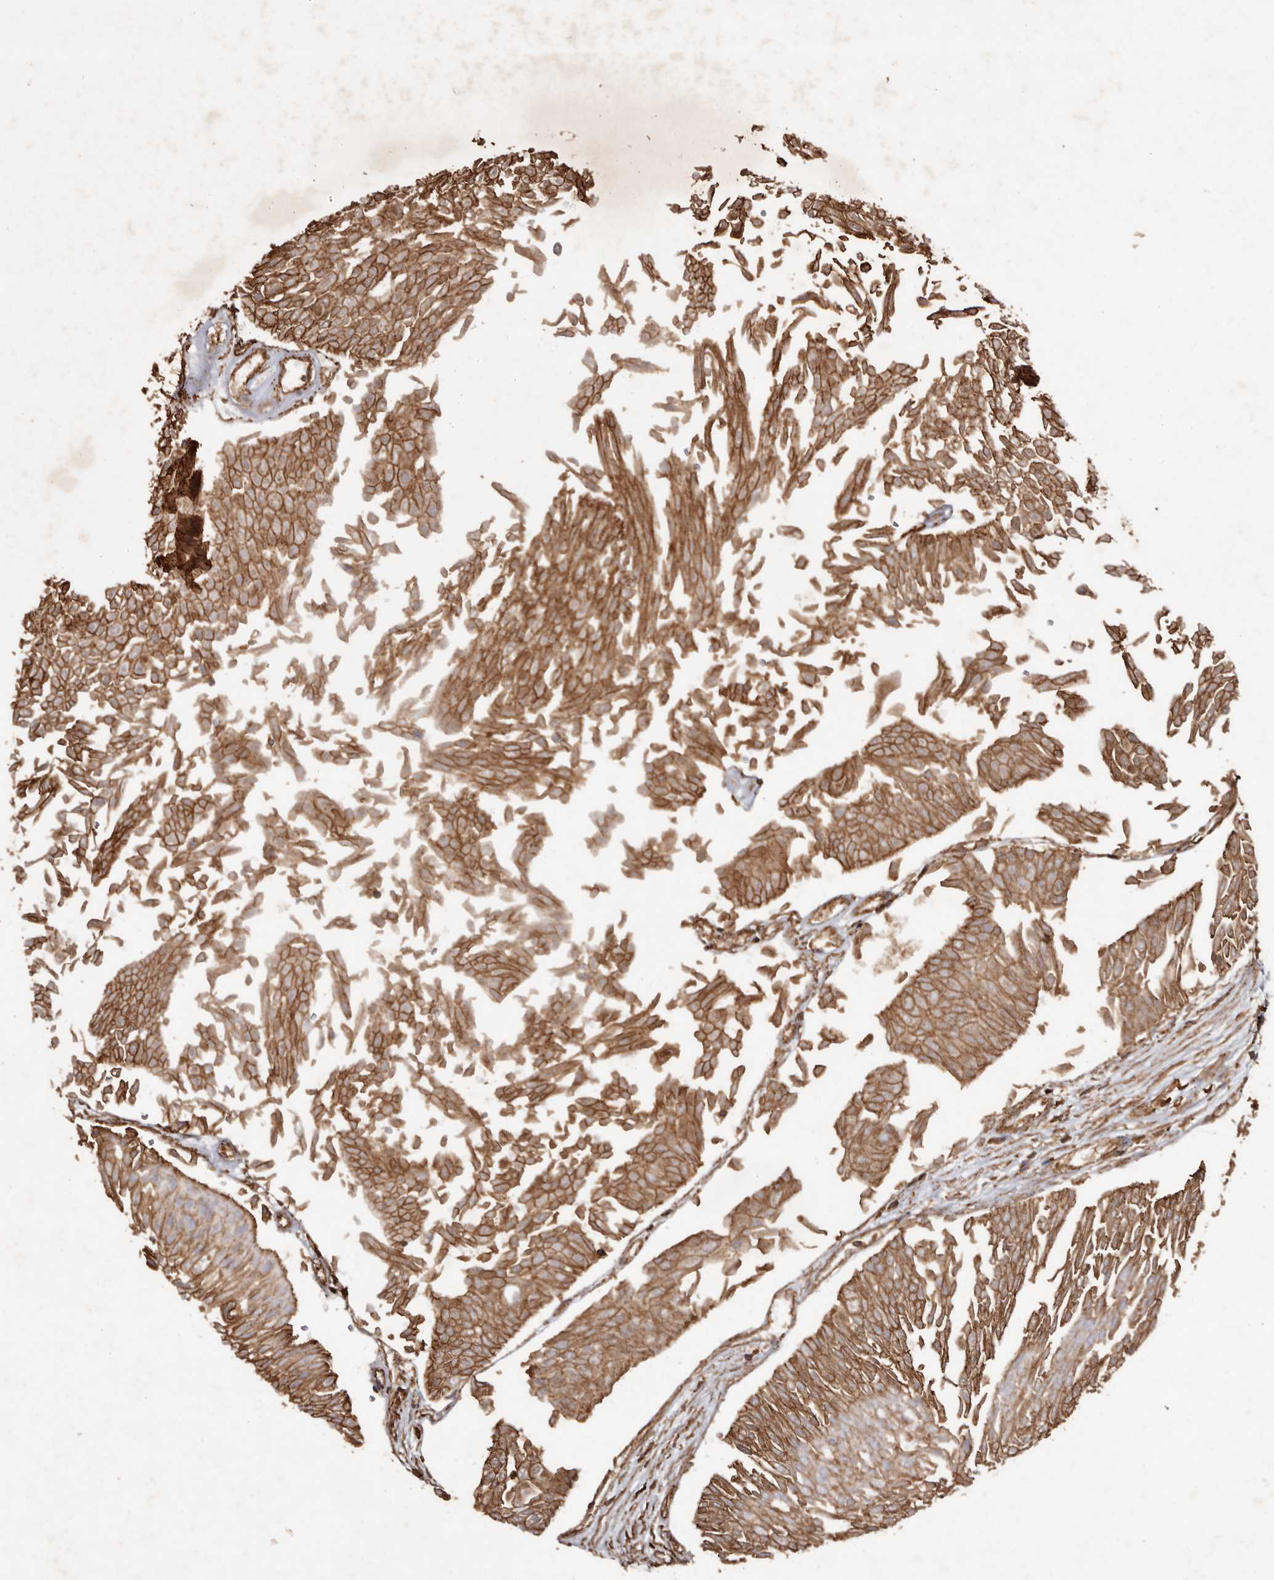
{"staining": {"intensity": "moderate", "quantity": ">75%", "location": "cytoplasmic/membranous"}, "tissue": "urothelial cancer", "cell_type": "Tumor cells", "image_type": "cancer", "snomed": [{"axis": "morphology", "description": "Urothelial carcinoma, Low grade"}, {"axis": "topography", "description": "Urinary bladder"}], "caption": "Urothelial cancer stained with a brown dye exhibits moderate cytoplasmic/membranous positive expression in approximately >75% of tumor cells.", "gene": "COQ8B", "patient": {"sex": "male", "age": 67}}